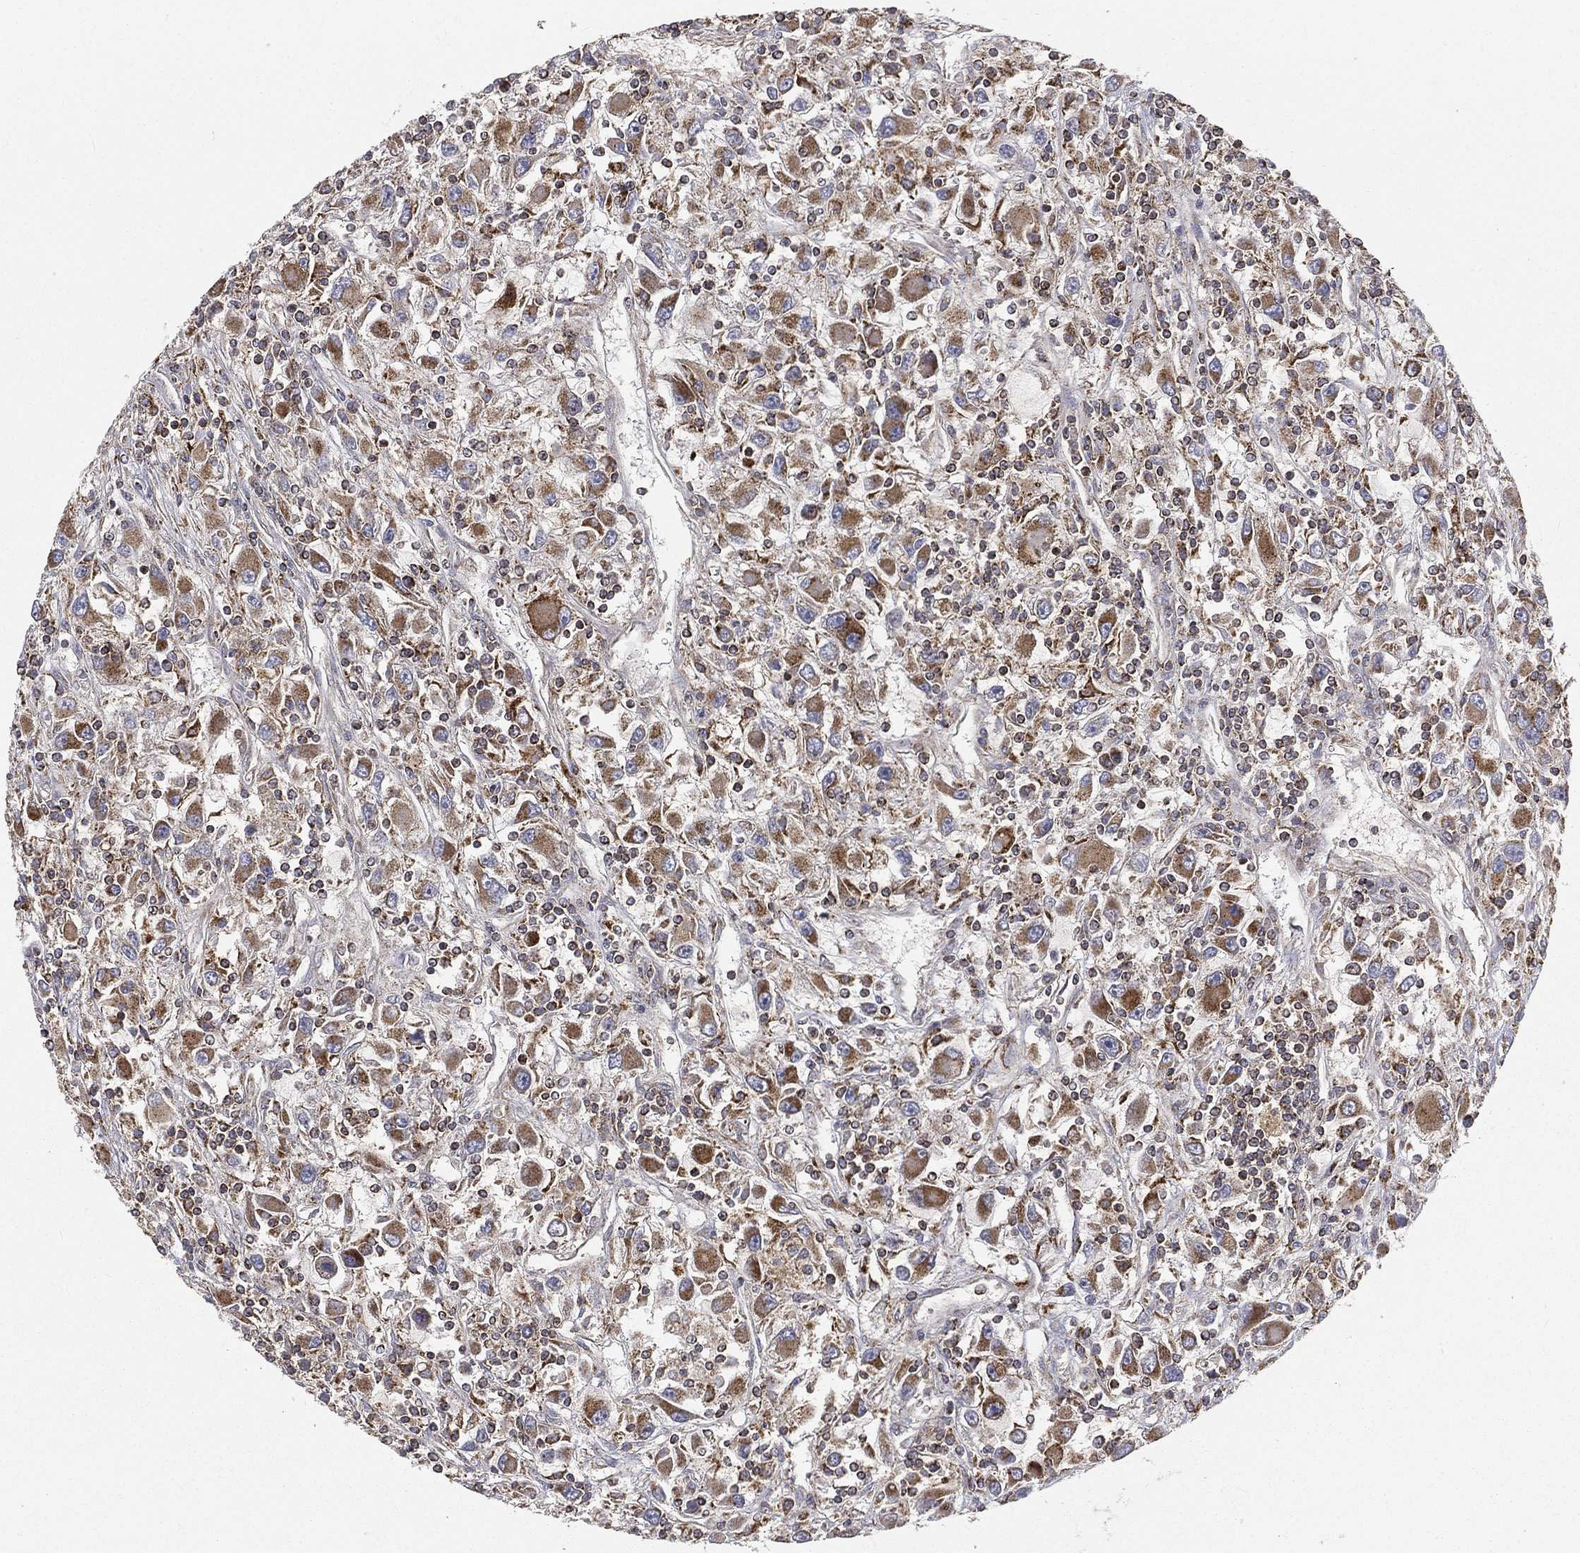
{"staining": {"intensity": "moderate", "quantity": "25%-75%", "location": "cytoplasmic/membranous"}, "tissue": "renal cancer", "cell_type": "Tumor cells", "image_type": "cancer", "snomed": [{"axis": "morphology", "description": "Adenocarcinoma, NOS"}, {"axis": "topography", "description": "Kidney"}], "caption": "High-power microscopy captured an IHC image of renal adenocarcinoma, revealing moderate cytoplasmic/membranous staining in about 25%-75% of tumor cells.", "gene": "RIN3", "patient": {"sex": "female", "age": 67}}